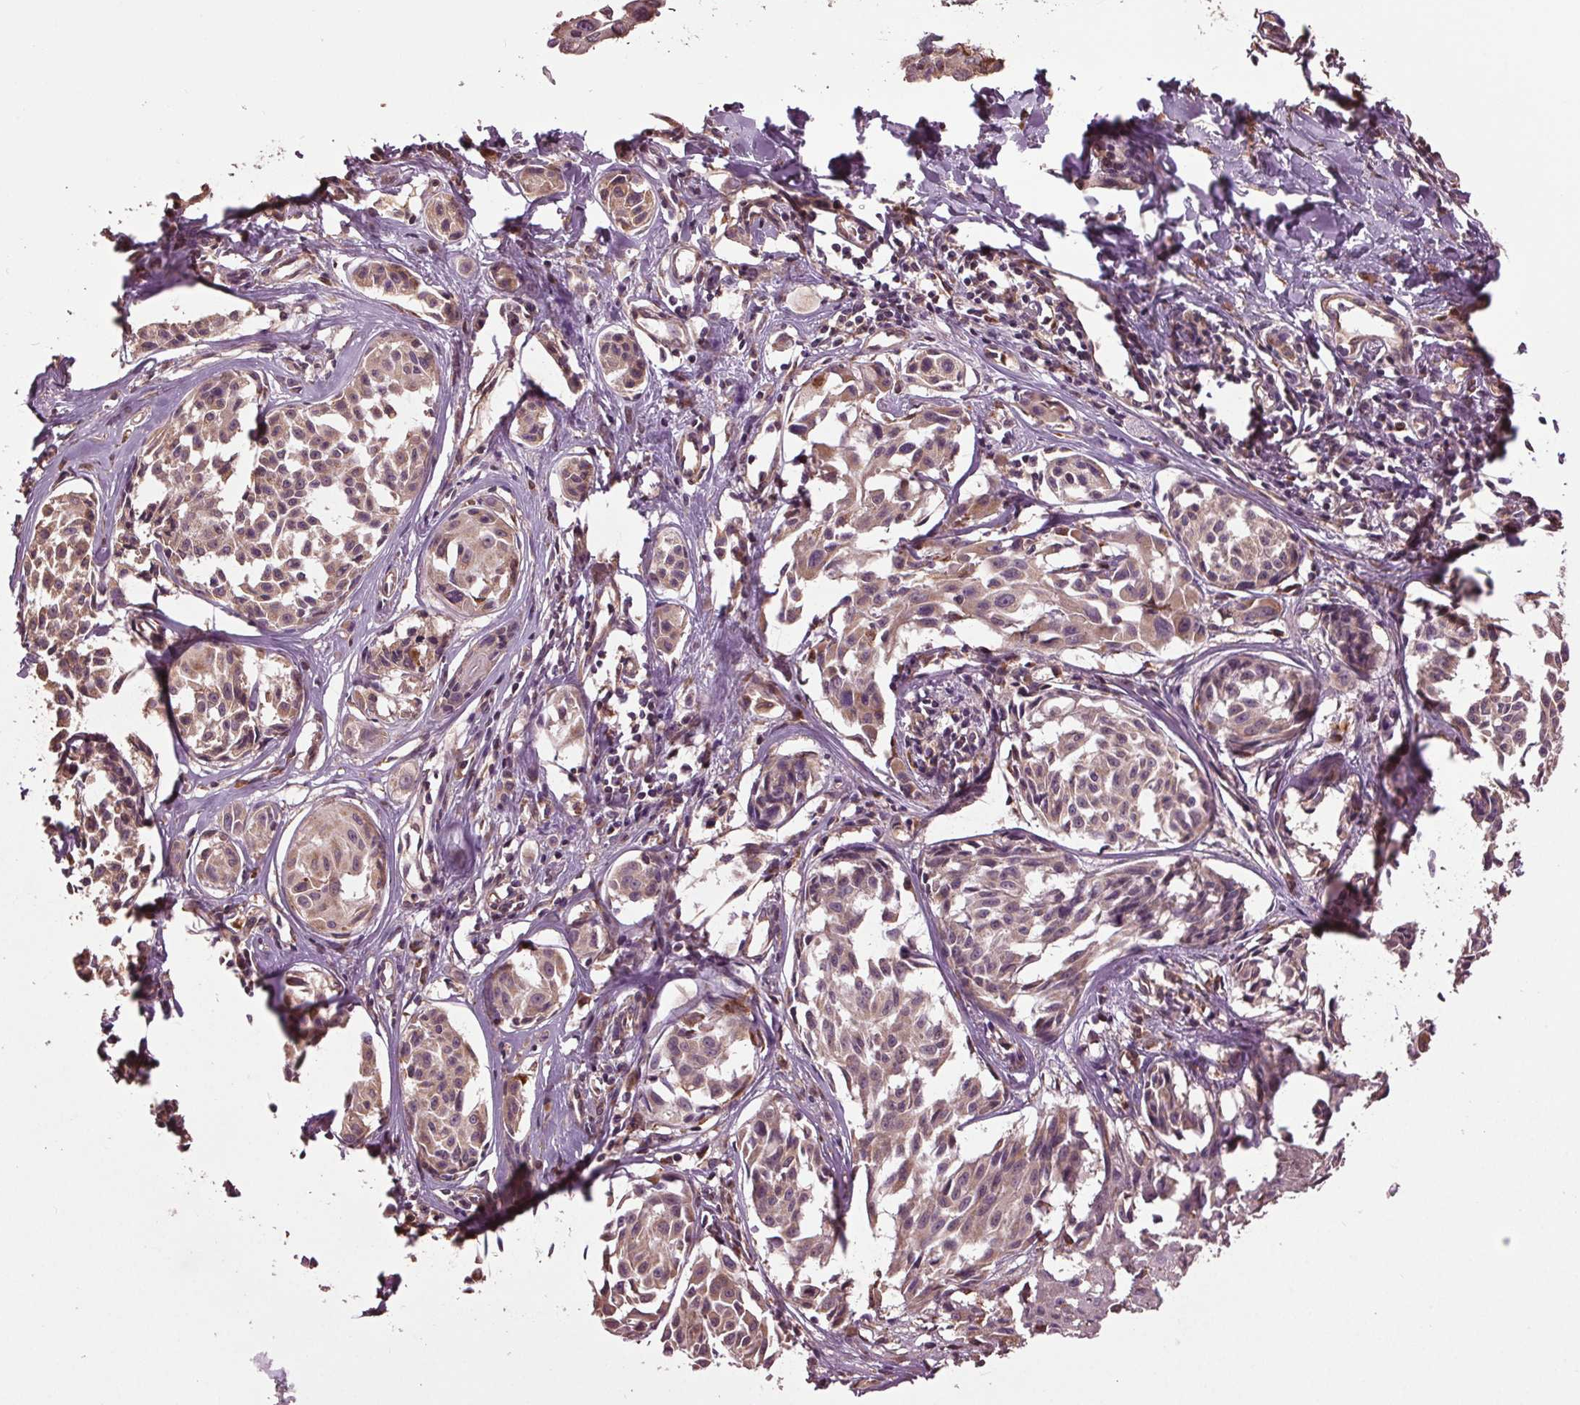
{"staining": {"intensity": "weak", "quantity": ">75%", "location": "cytoplasmic/membranous"}, "tissue": "melanoma", "cell_type": "Tumor cells", "image_type": "cancer", "snomed": [{"axis": "morphology", "description": "Malignant melanoma, NOS"}, {"axis": "topography", "description": "Skin"}], "caption": "An image showing weak cytoplasmic/membranous positivity in approximately >75% of tumor cells in melanoma, as visualized by brown immunohistochemical staining.", "gene": "RNPEP", "patient": {"sex": "male", "age": 51}}